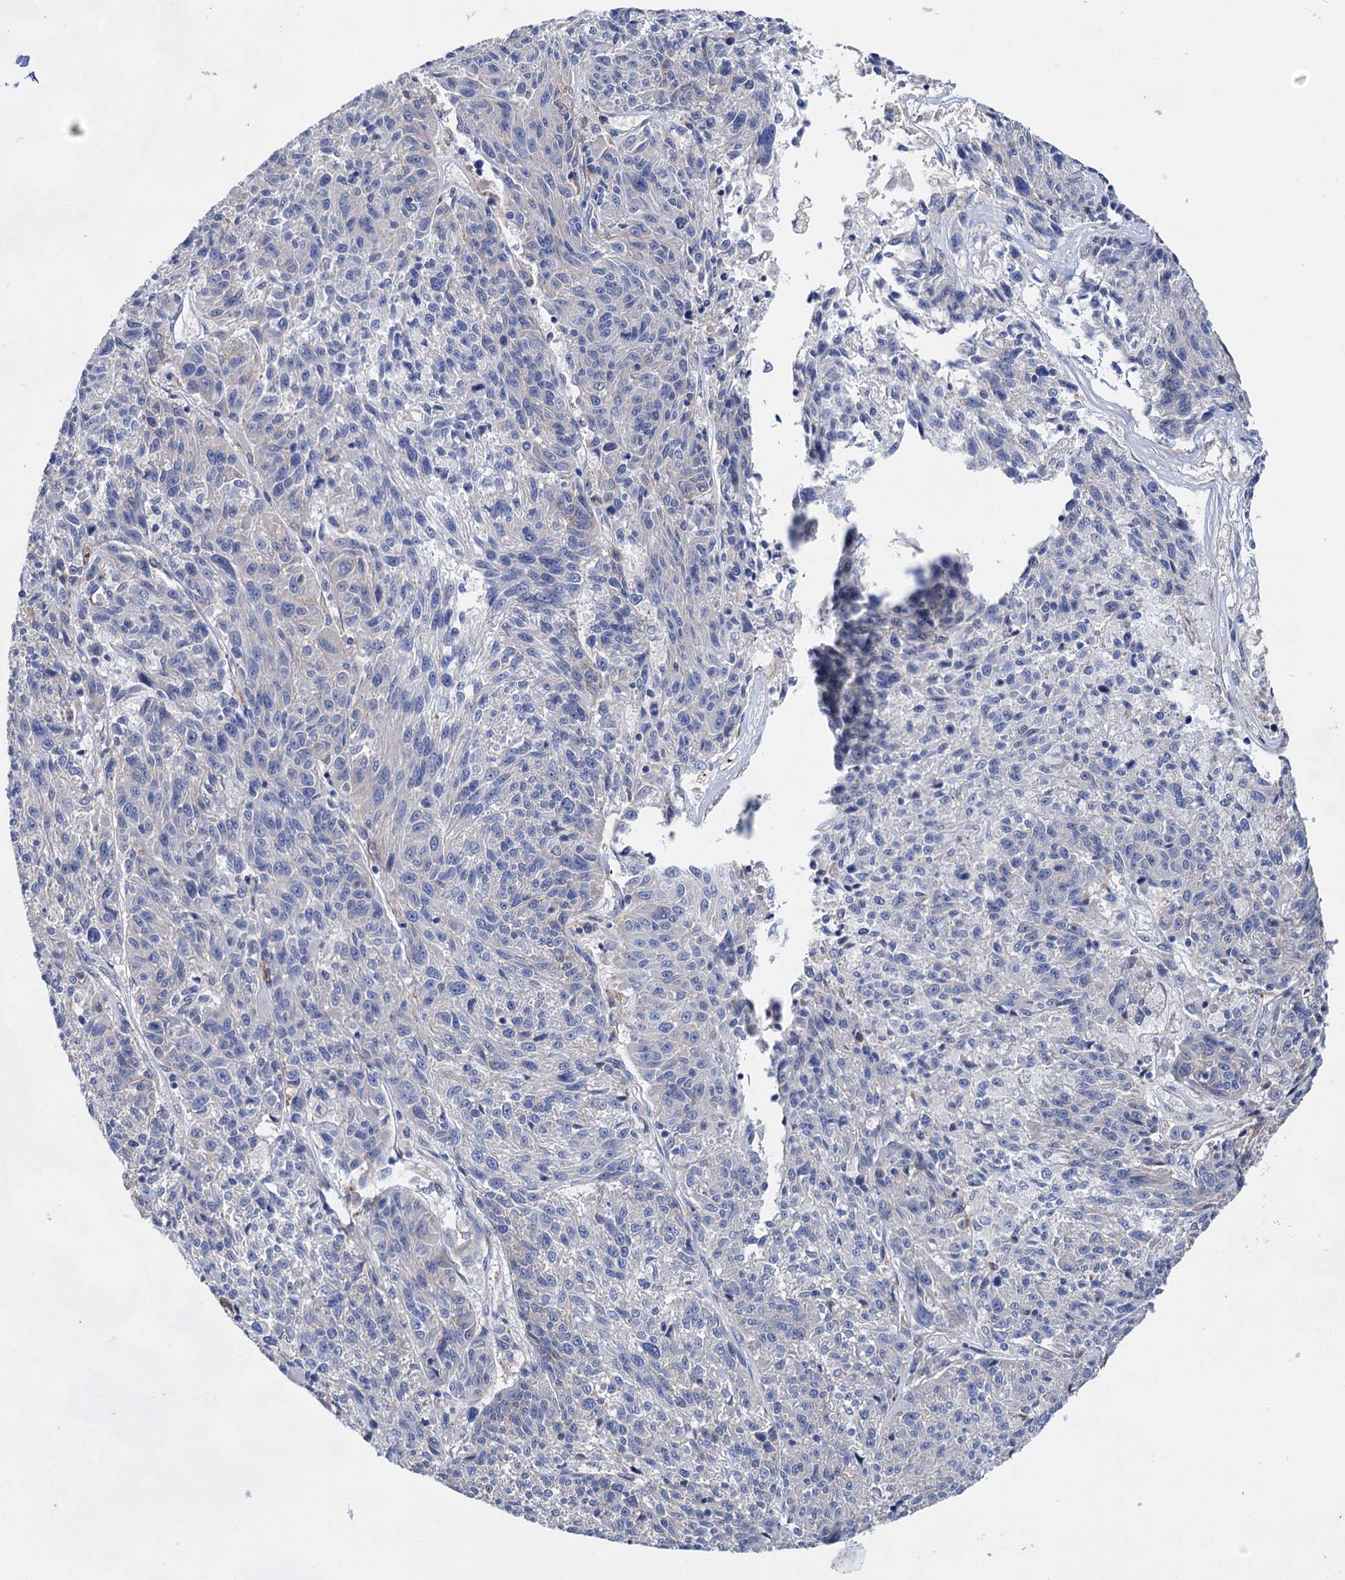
{"staining": {"intensity": "negative", "quantity": "none", "location": "none"}, "tissue": "melanoma", "cell_type": "Tumor cells", "image_type": "cancer", "snomed": [{"axis": "morphology", "description": "Malignant melanoma, NOS"}, {"axis": "topography", "description": "Skin"}], "caption": "This micrograph is of melanoma stained with IHC to label a protein in brown with the nuclei are counter-stained blue. There is no expression in tumor cells.", "gene": "GPR155", "patient": {"sex": "male", "age": 53}}